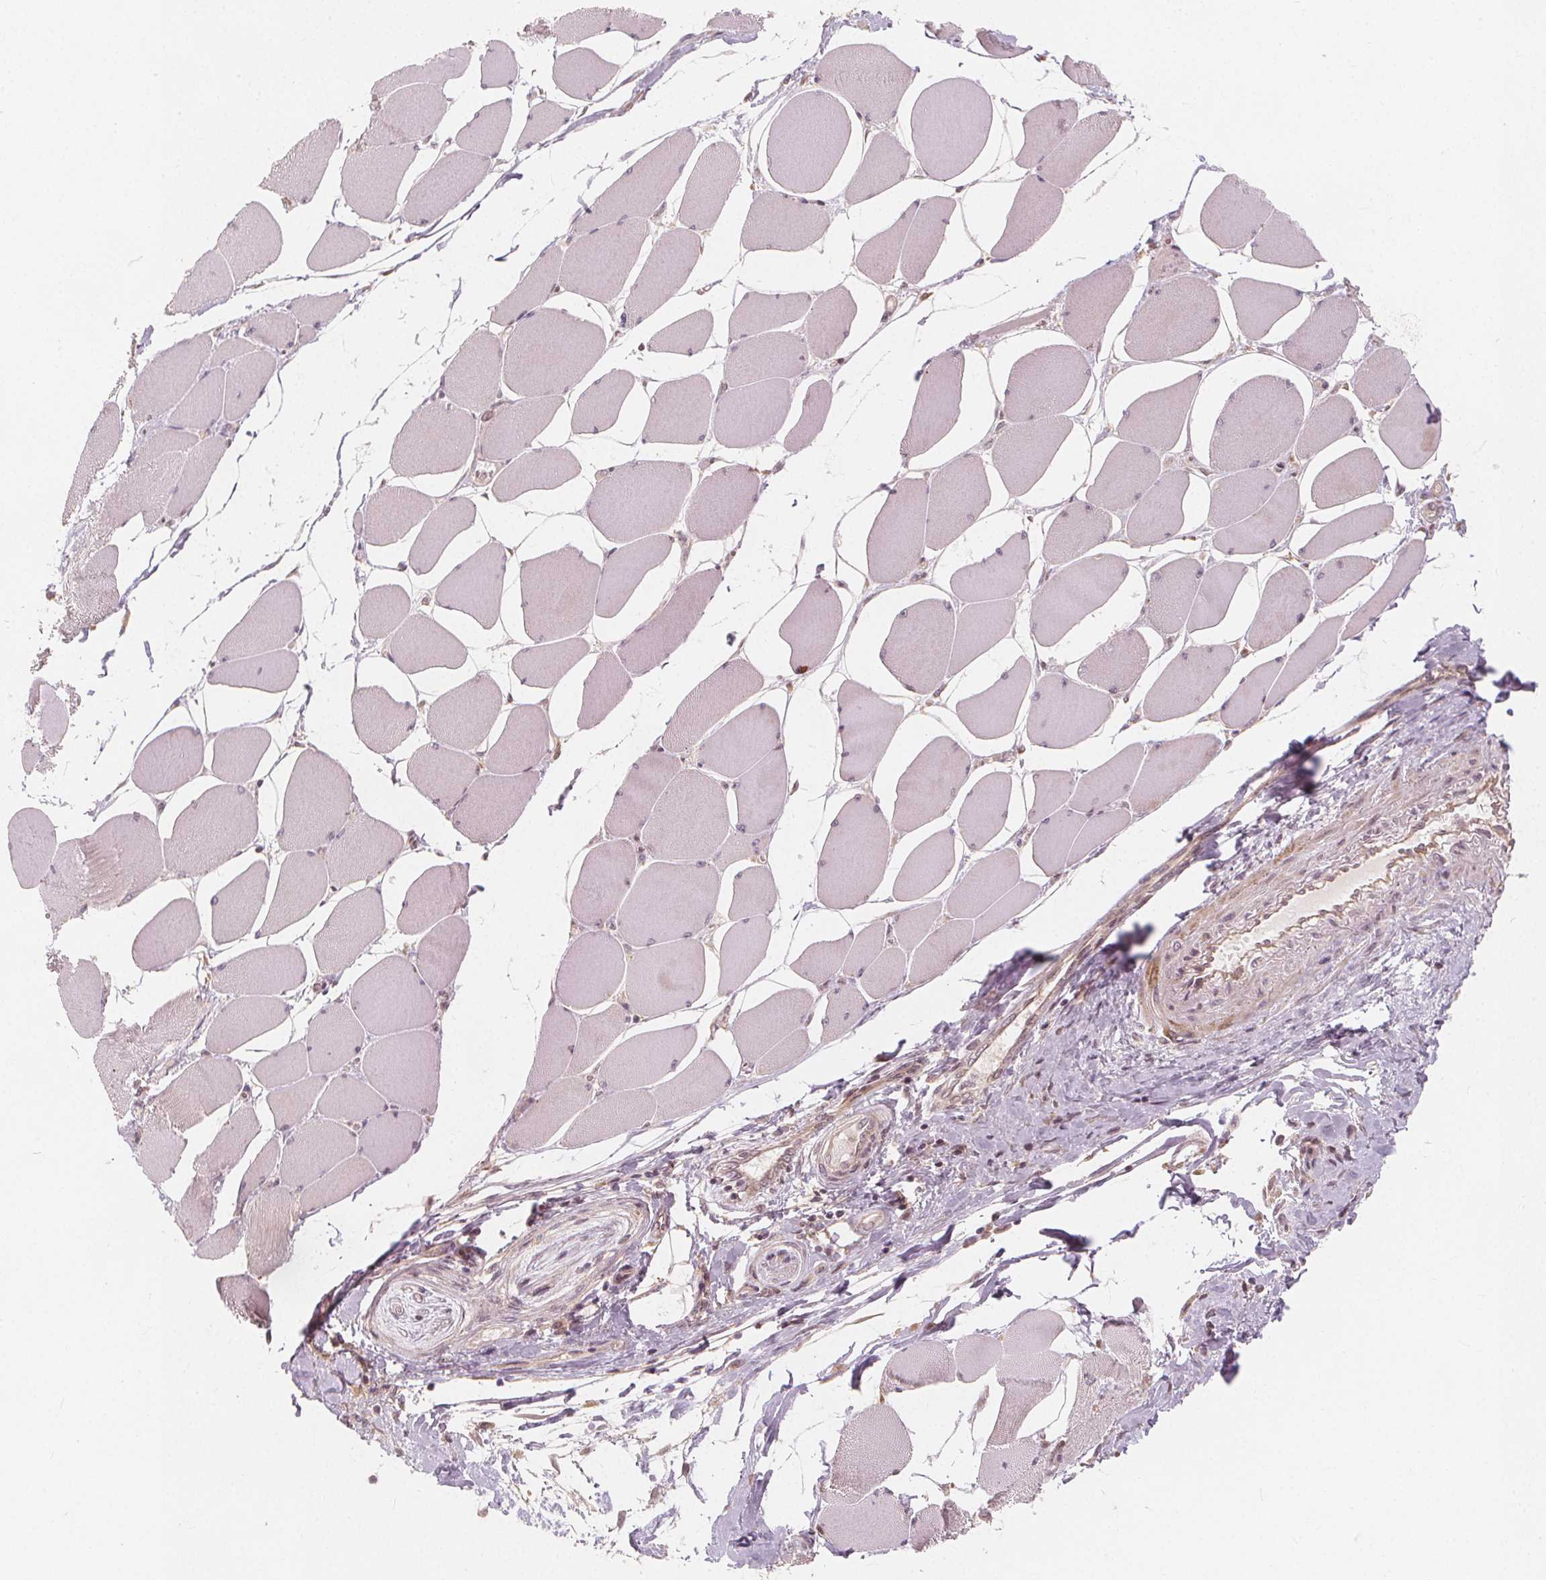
{"staining": {"intensity": "negative", "quantity": "none", "location": "none"}, "tissue": "skeletal muscle", "cell_type": "Myocytes", "image_type": "normal", "snomed": [{"axis": "morphology", "description": "Normal tissue, NOS"}, {"axis": "topography", "description": "Skeletal muscle"}], "caption": "Human skeletal muscle stained for a protein using immunohistochemistry demonstrates no staining in myocytes.", "gene": "SNX12", "patient": {"sex": "female", "age": 75}}